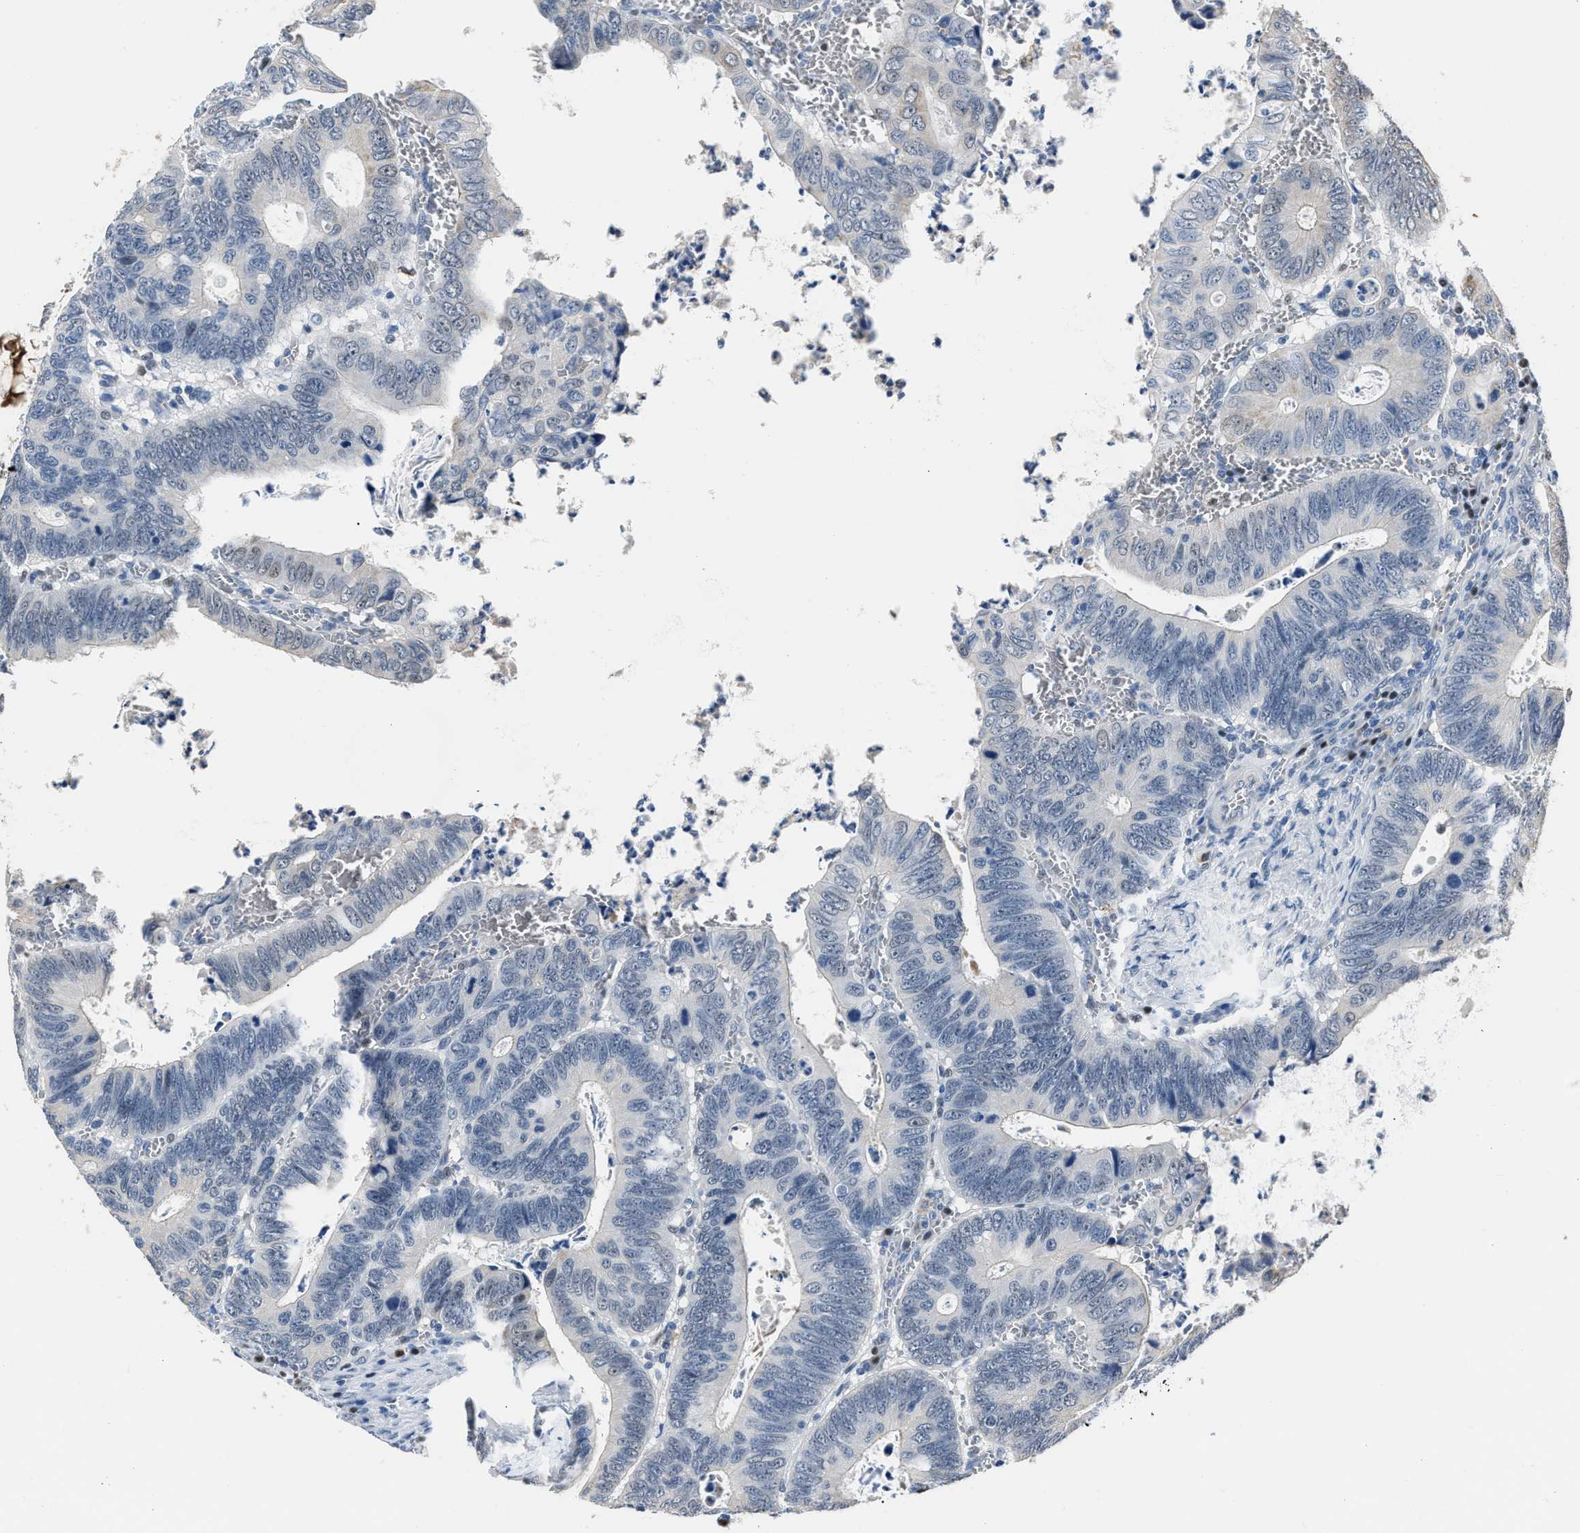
{"staining": {"intensity": "weak", "quantity": "<25%", "location": "cytoplasmic/membranous"}, "tissue": "colorectal cancer", "cell_type": "Tumor cells", "image_type": "cancer", "snomed": [{"axis": "morphology", "description": "Inflammation, NOS"}, {"axis": "morphology", "description": "Adenocarcinoma, NOS"}, {"axis": "topography", "description": "Colon"}], "caption": "Tumor cells are negative for brown protein staining in colorectal cancer. The staining was performed using DAB (3,3'-diaminobenzidine) to visualize the protein expression in brown, while the nuclei were stained in blue with hematoxylin (Magnification: 20x).", "gene": "NSUN5", "patient": {"sex": "male", "age": 72}}